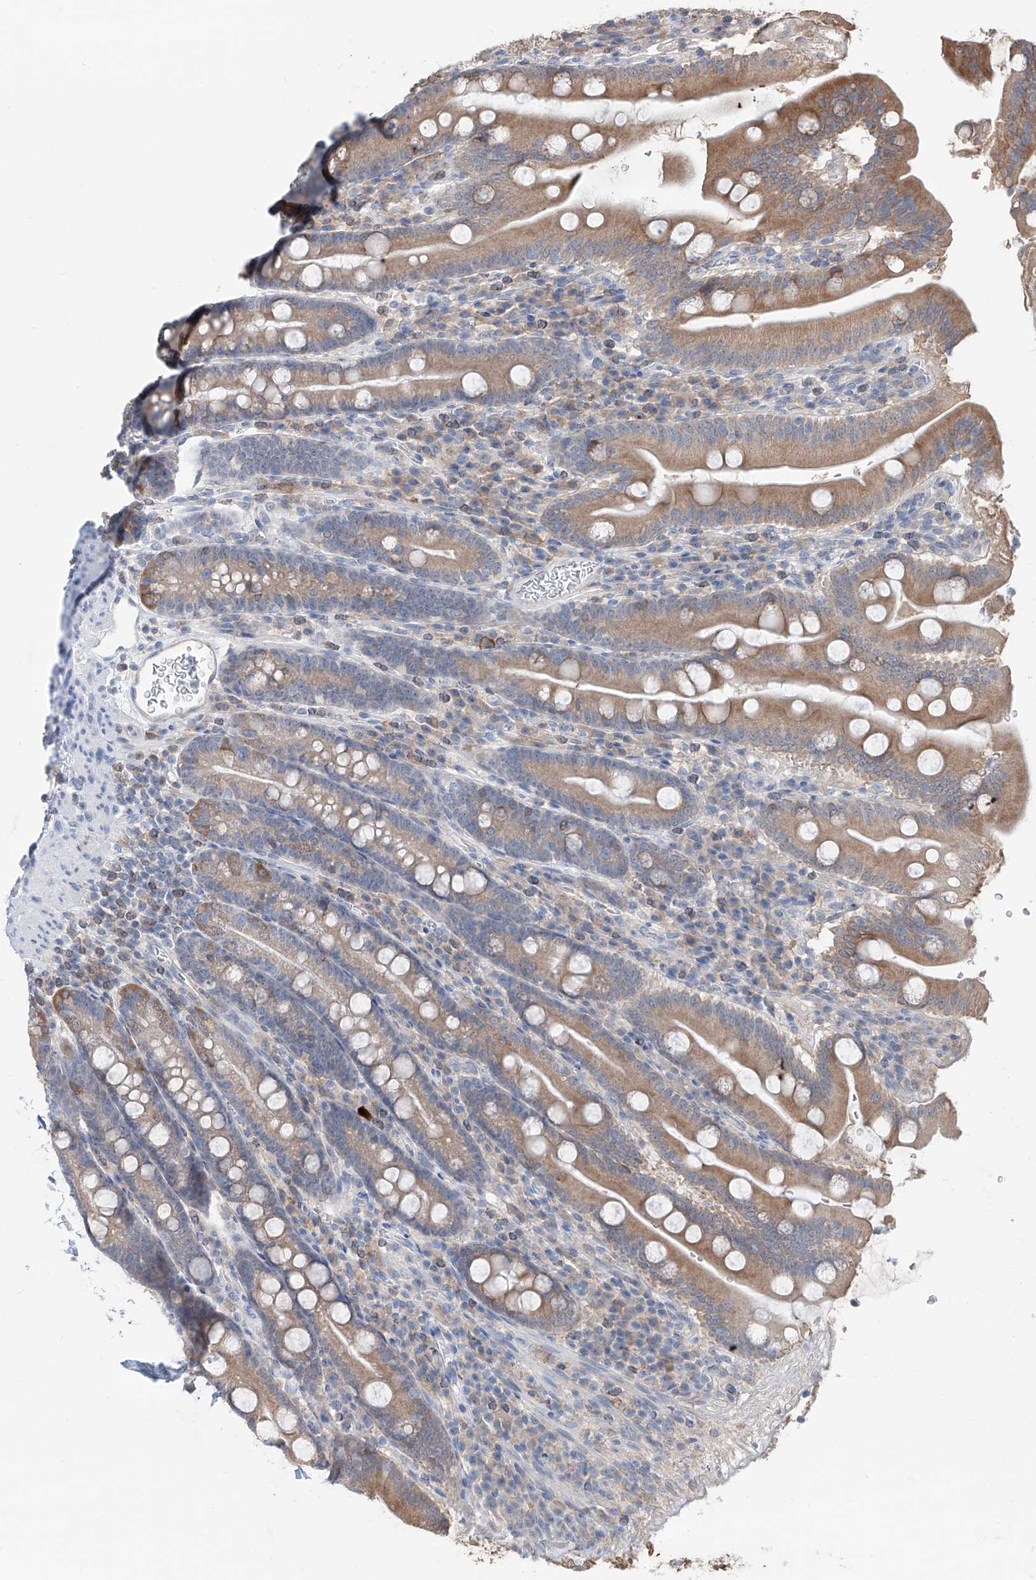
{"staining": {"intensity": "moderate", "quantity": "25%-75%", "location": "cytoplasmic/membranous"}, "tissue": "duodenum", "cell_type": "Glandular cells", "image_type": "normal", "snomed": [{"axis": "morphology", "description": "Normal tissue, NOS"}, {"axis": "topography", "description": "Duodenum"}], "caption": "An IHC histopathology image of normal tissue is shown. Protein staining in brown shows moderate cytoplasmic/membranous positivity in duodenum within glandular cells.", "gene": "KCNK10", "patient": {"sex": "male", "age": 35}}